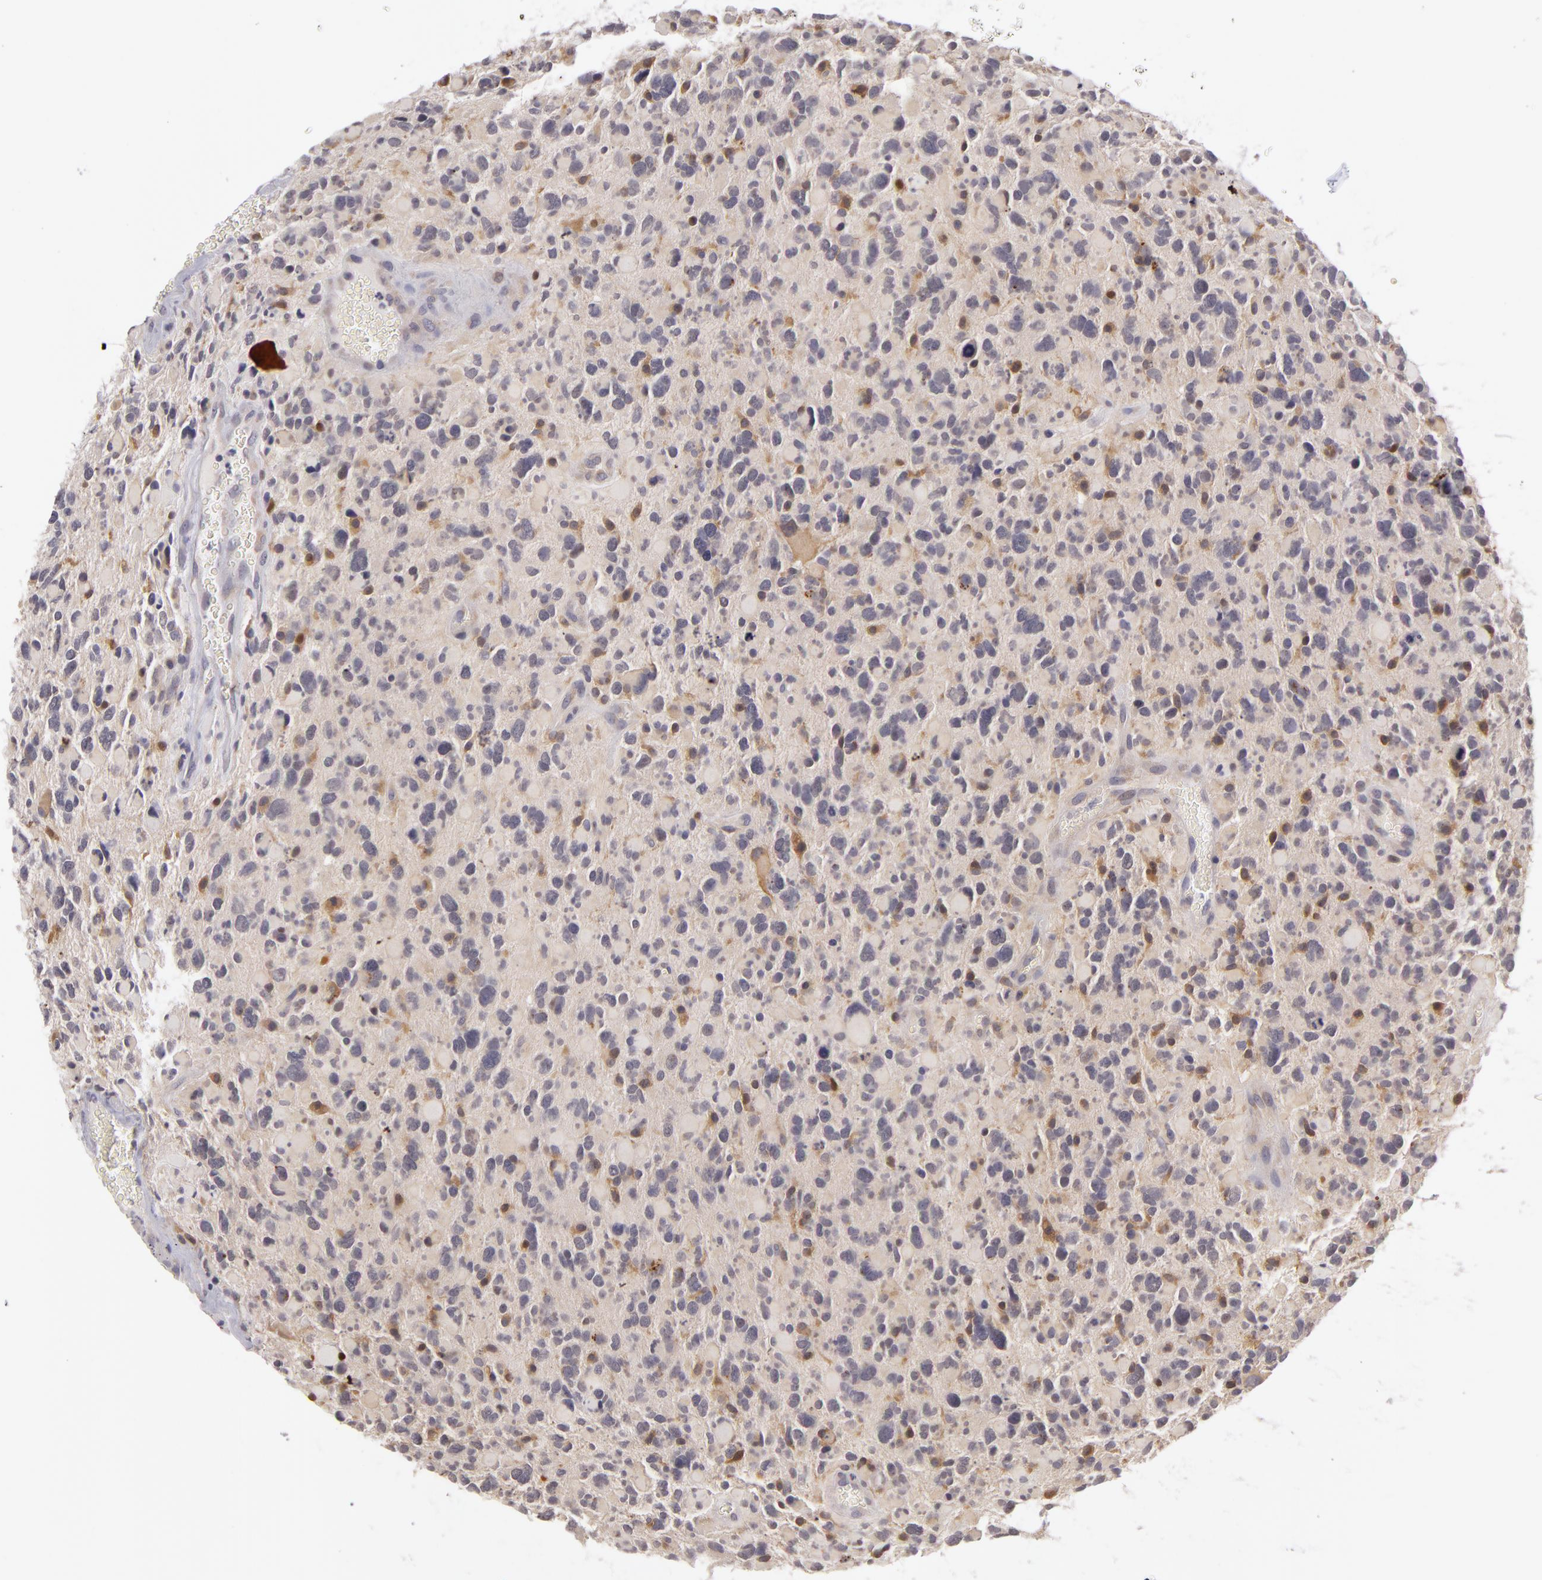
{"staining": {"intensity": "moderate", "quantity": "<25%", "location": "nuclear"}, "tissue": "glioma", "cell_type": "Tumor cells", "image_type": "cancer", "snomed": [{"axis": "morphology", "description": "Glioma, malignant, High grade"}, {"axis": "topography", "description": "Brain"}], "caption": "Brown immunohistochemical staining in human malignant glioma (high-grade) shows moderate nuclear expression in about <25% of tumor cells. (DAB (3,3'-diaminobenzidine) IHC with brightfield microscopy, high magnification).", "gene": "ZNF229", "patient": {"sex": "female", "age": 37}}